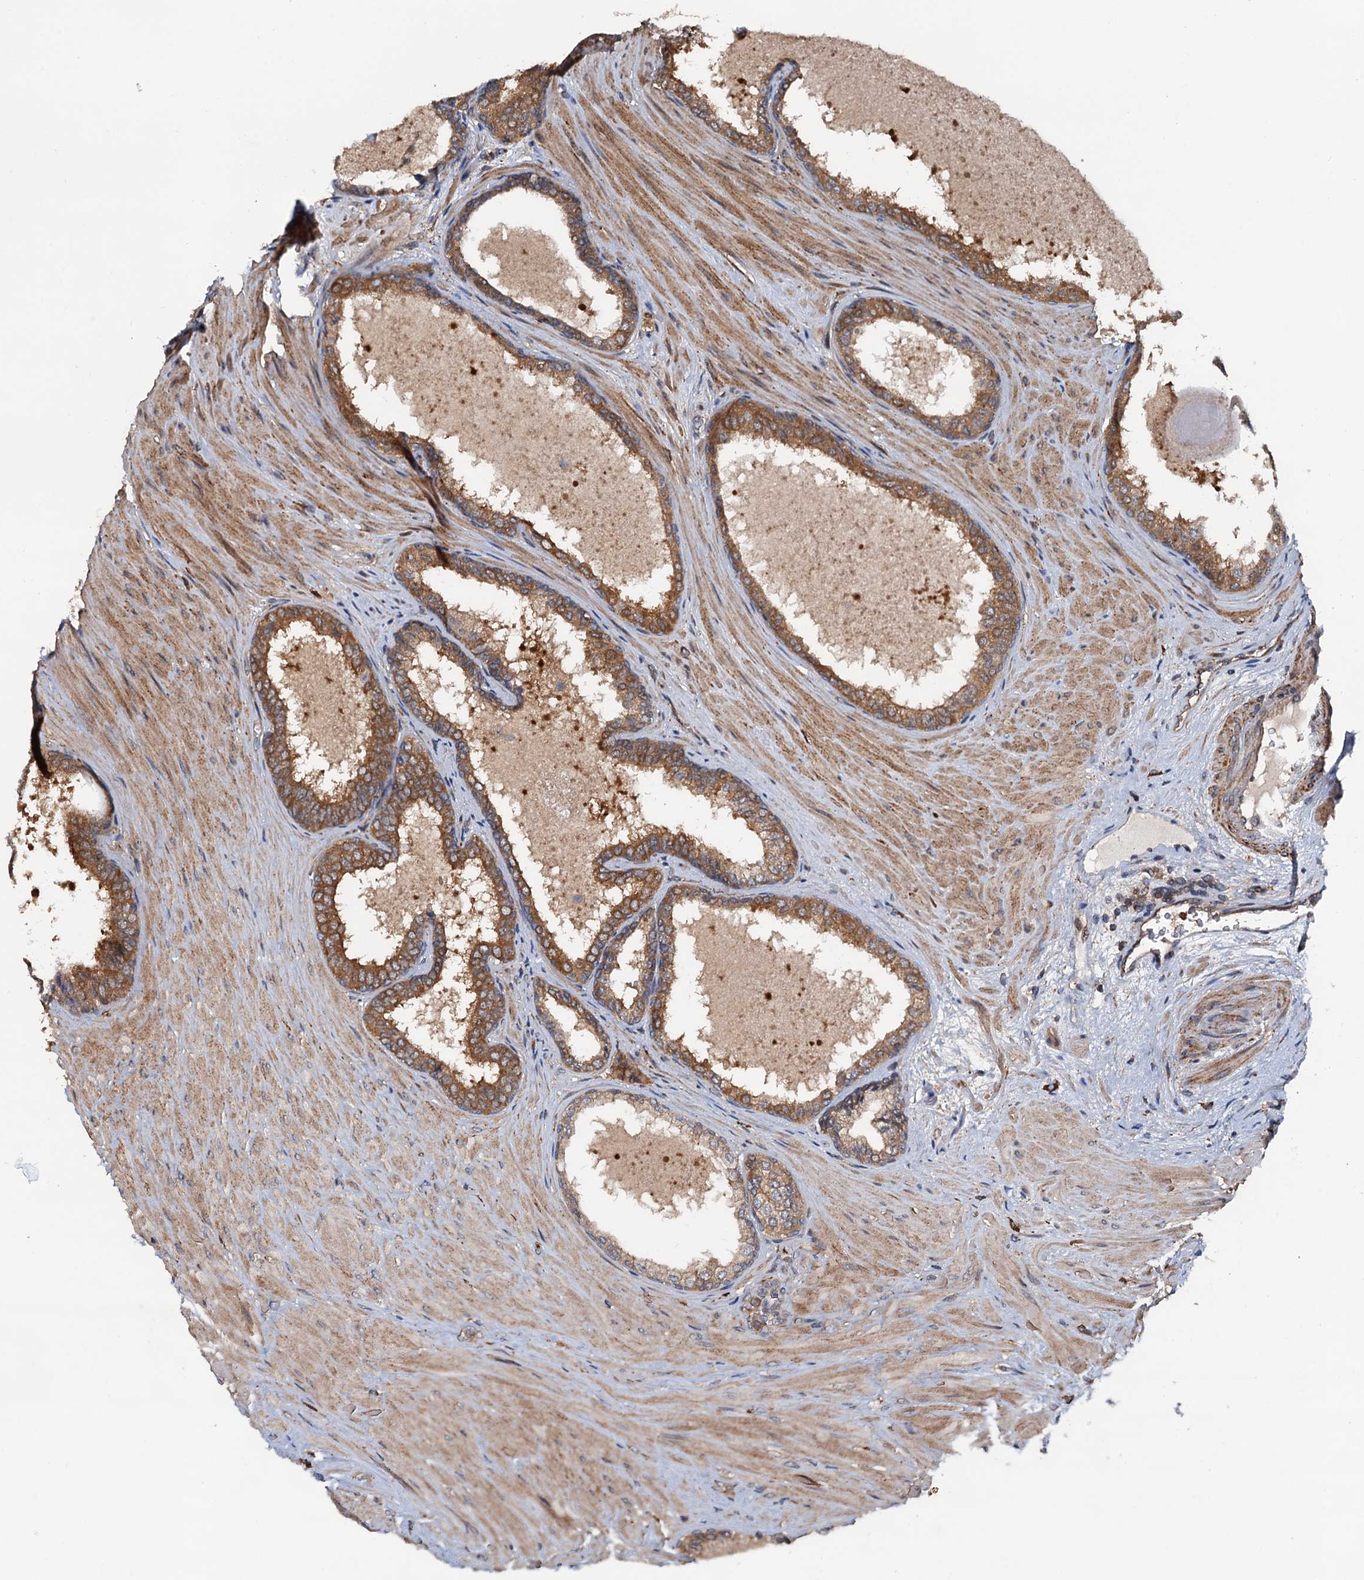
{"staining": {"intensity": "moderate", "quantity": ">75%", "location": "cytoplasmic/membranous"}, "tissue": "prostate cancer", "cell_type": "Tumor cells", "image_type": "cancer", "snomed": [{"axis": "morphology", "description": "Adenocarcinoma, High grade"}, {"axis": "topography", "description": "Prostate"}], "caption": "High-grade adenocarcinoma (prostate) stained with a protein marker exhibits moderate staining in tumor cells.", "gene": "AAGAB", "patient": {"sex": "male", "age": 65}}